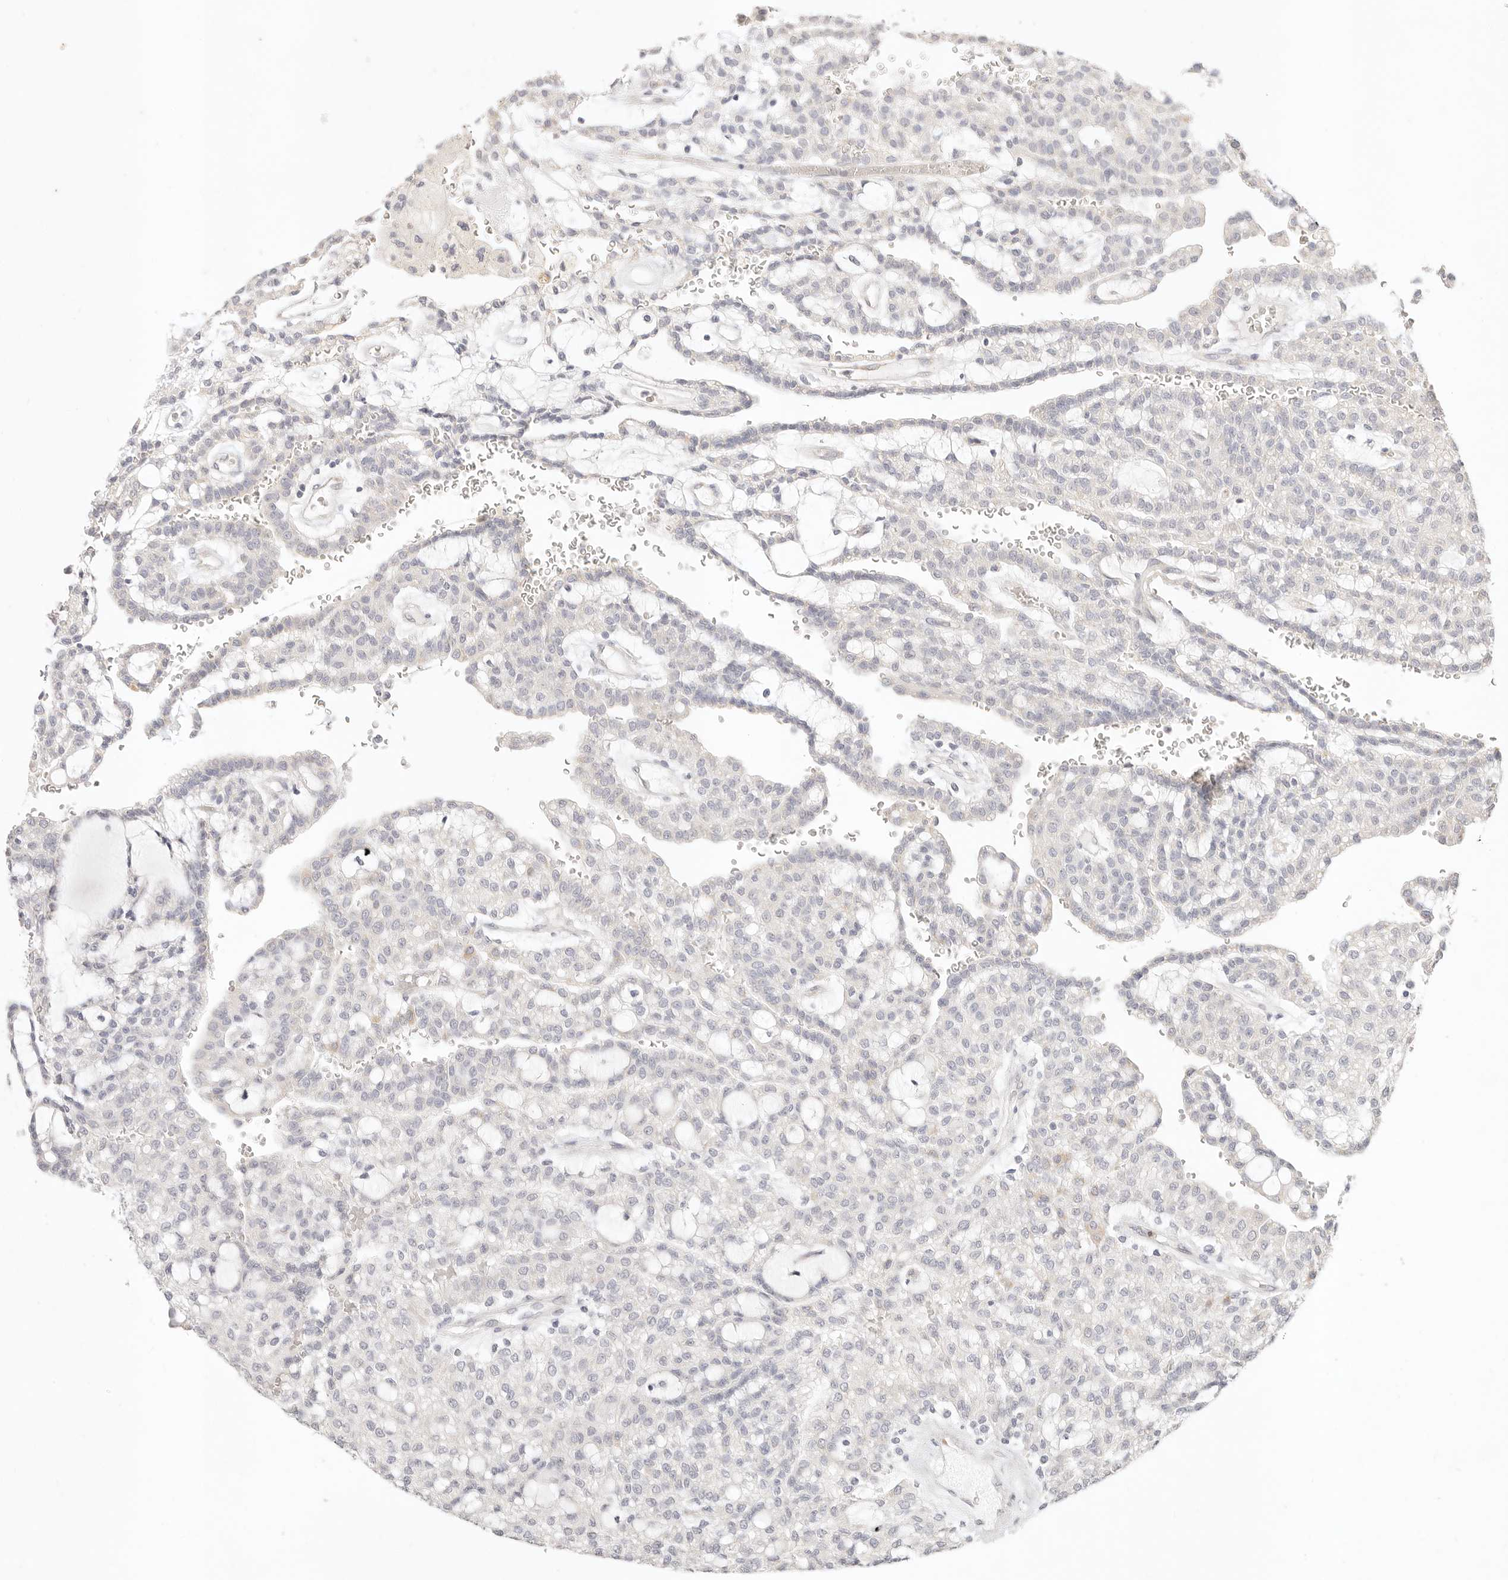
{"staining": {"intensity": "negative", "quantity": "none", "location": "none"}, "tissue": "renal cancer", "cell_type": "Tumor cells", "image_type": "cancer", "snomed": [{"axis": "morphology", "description": "Adenocarcinoma, NOS"}, {"axis": "topography", "description": "Kidney"}], "caption": "Immunohistochemistry (IHC) histopathology image of neoplastic tissue: adenocarcinoma (renal) stained with DAB (3,3'-diaminobenzidine) displays no significant protein expression in tumor cells. Brightfield microscopy of IHC stained with DAB (3,3'-diaminobenzidine) (brown) and hematoxylin (blue), captured at high magnification.", "gene": "GPR156", "patient": {"sex": "male", "age": 63}}